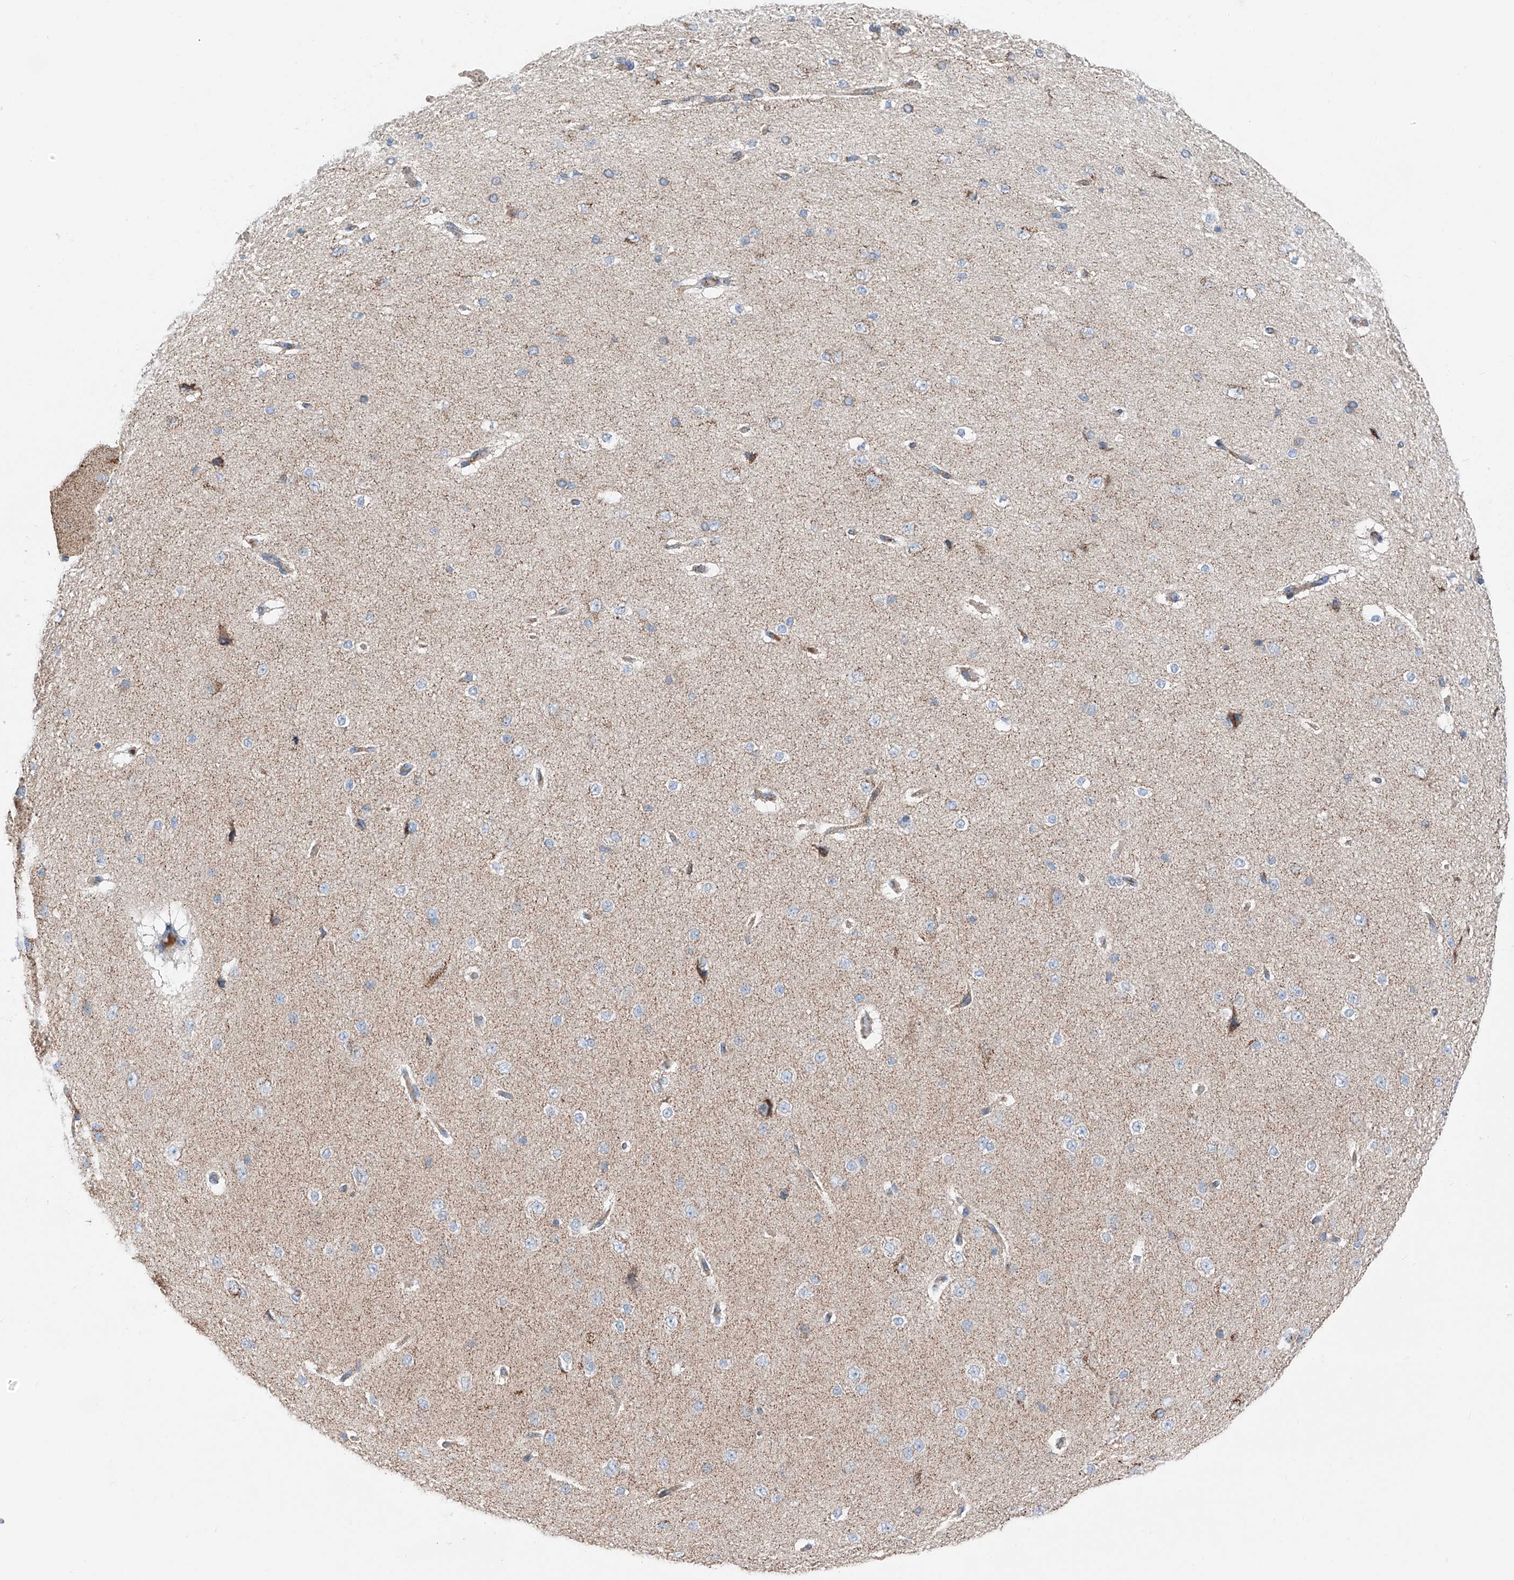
{"staining": {"intensity": "weak", "quantity": ">75%", "location": "cytoplasmic/membranous"}, "tissue": "cerebral cortex", "cell_type": "Endothelial cells", "image_type": "normal", "snomed": [{"axis": "morphology", "description": "Normal tissue, NOS"}, {"axis": "morphology", "description": "Developmental malformation"}, {"axis": "topography", "description": "Cerebral cortex"}], "caption": "Cerebral cortex stained with IHC exhibits weak cytoplasmic/membranous staining in approximately >75% of endothelial cells. (Stains: DAB in brown, nuclei in blue, Microscopy: brightfield microscopy at high magnification).", "gene": "MRAP", "patient": {"sex": "female", "age": 30}}